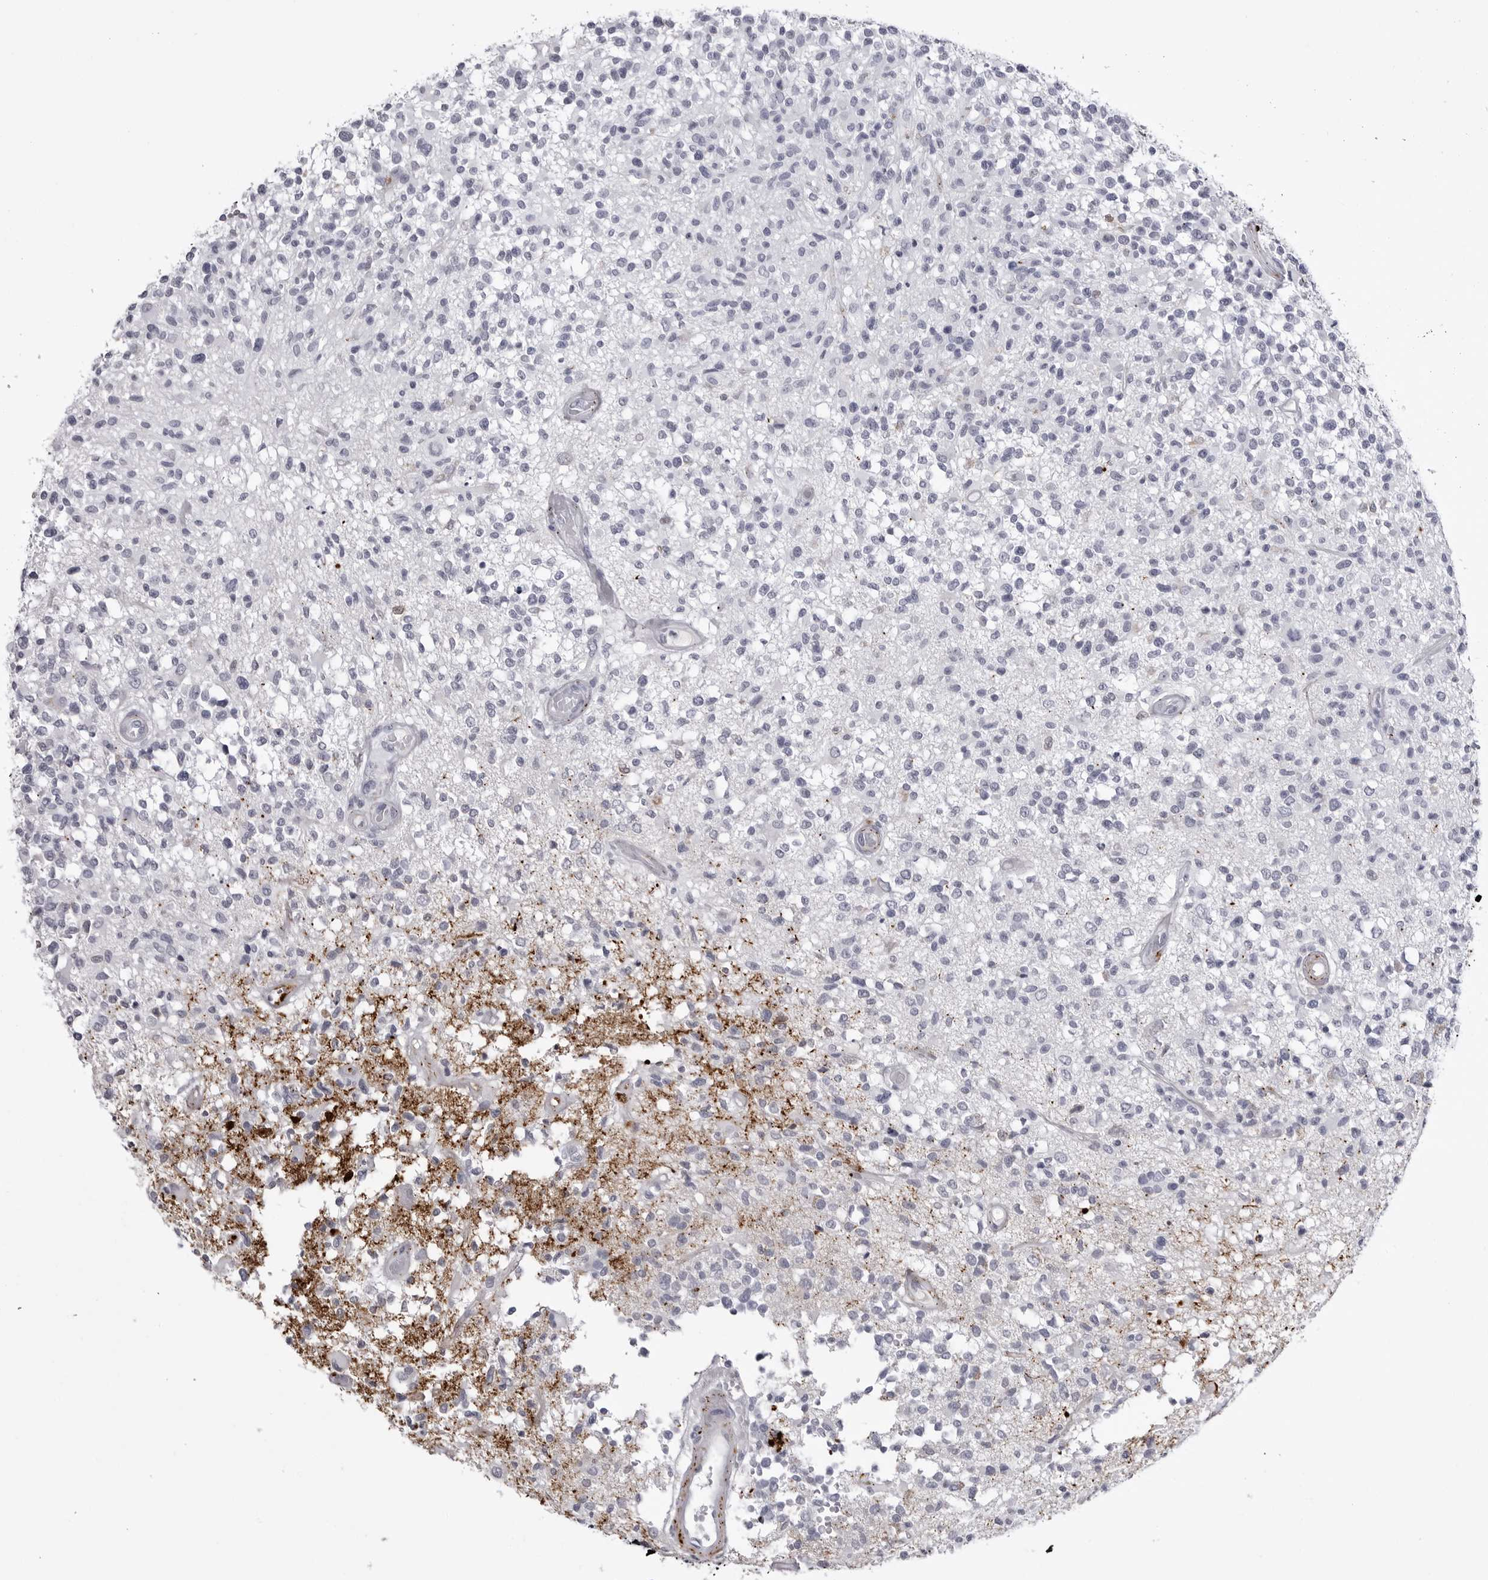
{"staining": {"intensity": "negative", "quantity": "none", "location": "none"}, "tissue": "glioma", "cell_type": "Tumor cells", "image_type": "cancer", "snomed": [{"axis": "morphology", "description": "Glioma, malignant, High grade"}, {"axis": "morphology", "description": "Glioblastoma, NOS"}, {"axis": "topography", "description": "Brain"}], "caption": "This is an immunohistochemistry (IHC) micrograph of glioblastoma. There is no expression in tumor cells.", "gene": "COL26A1", "patient": {"sex": "male", "age": 60}}